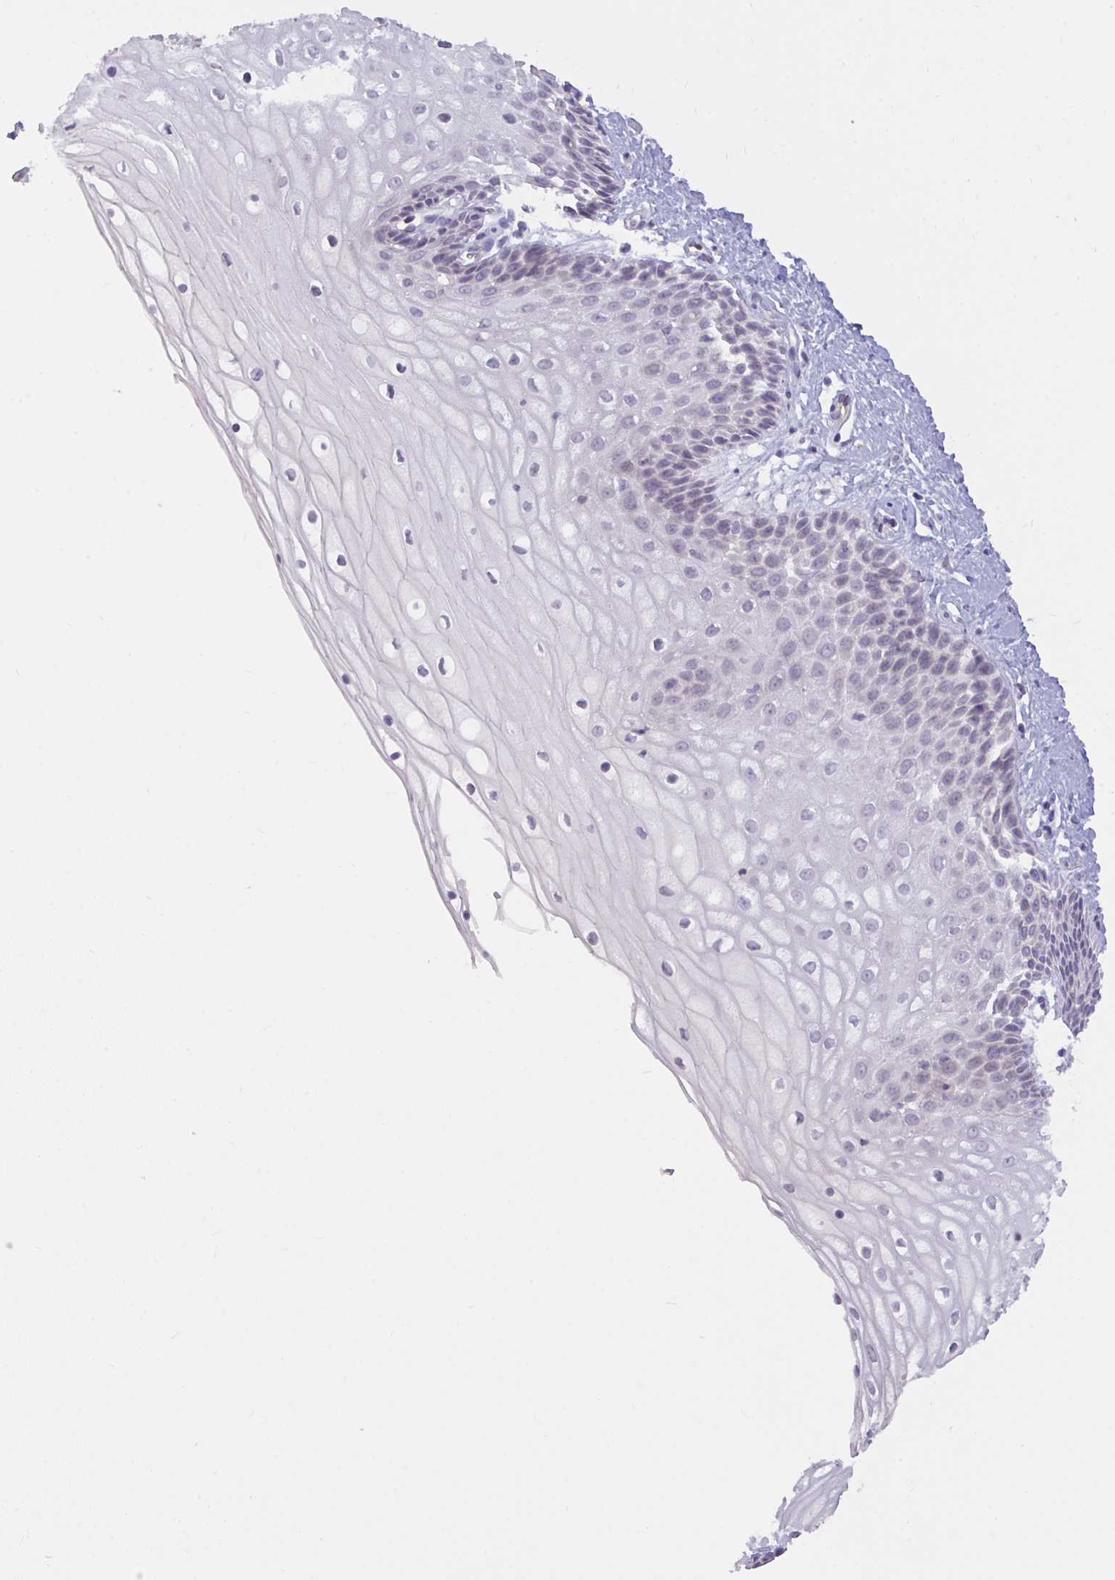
{"staining": {"intensity": "negative", "quantity": "none", "location": "none"}, "tissue": "cervix", "cell_type": "Glandular cells", "image_type": "normal", "snomed": [{"axis": "morphology", "description": "Normal tissue, NOS"}, {"axis": "topography", "description": "Cervix"}], "caption": "Image shows no protein positivity in glandular cells of benign cervix.", "gene": "SEMA6B", "patient": {"sex": "female", "age": 36}}